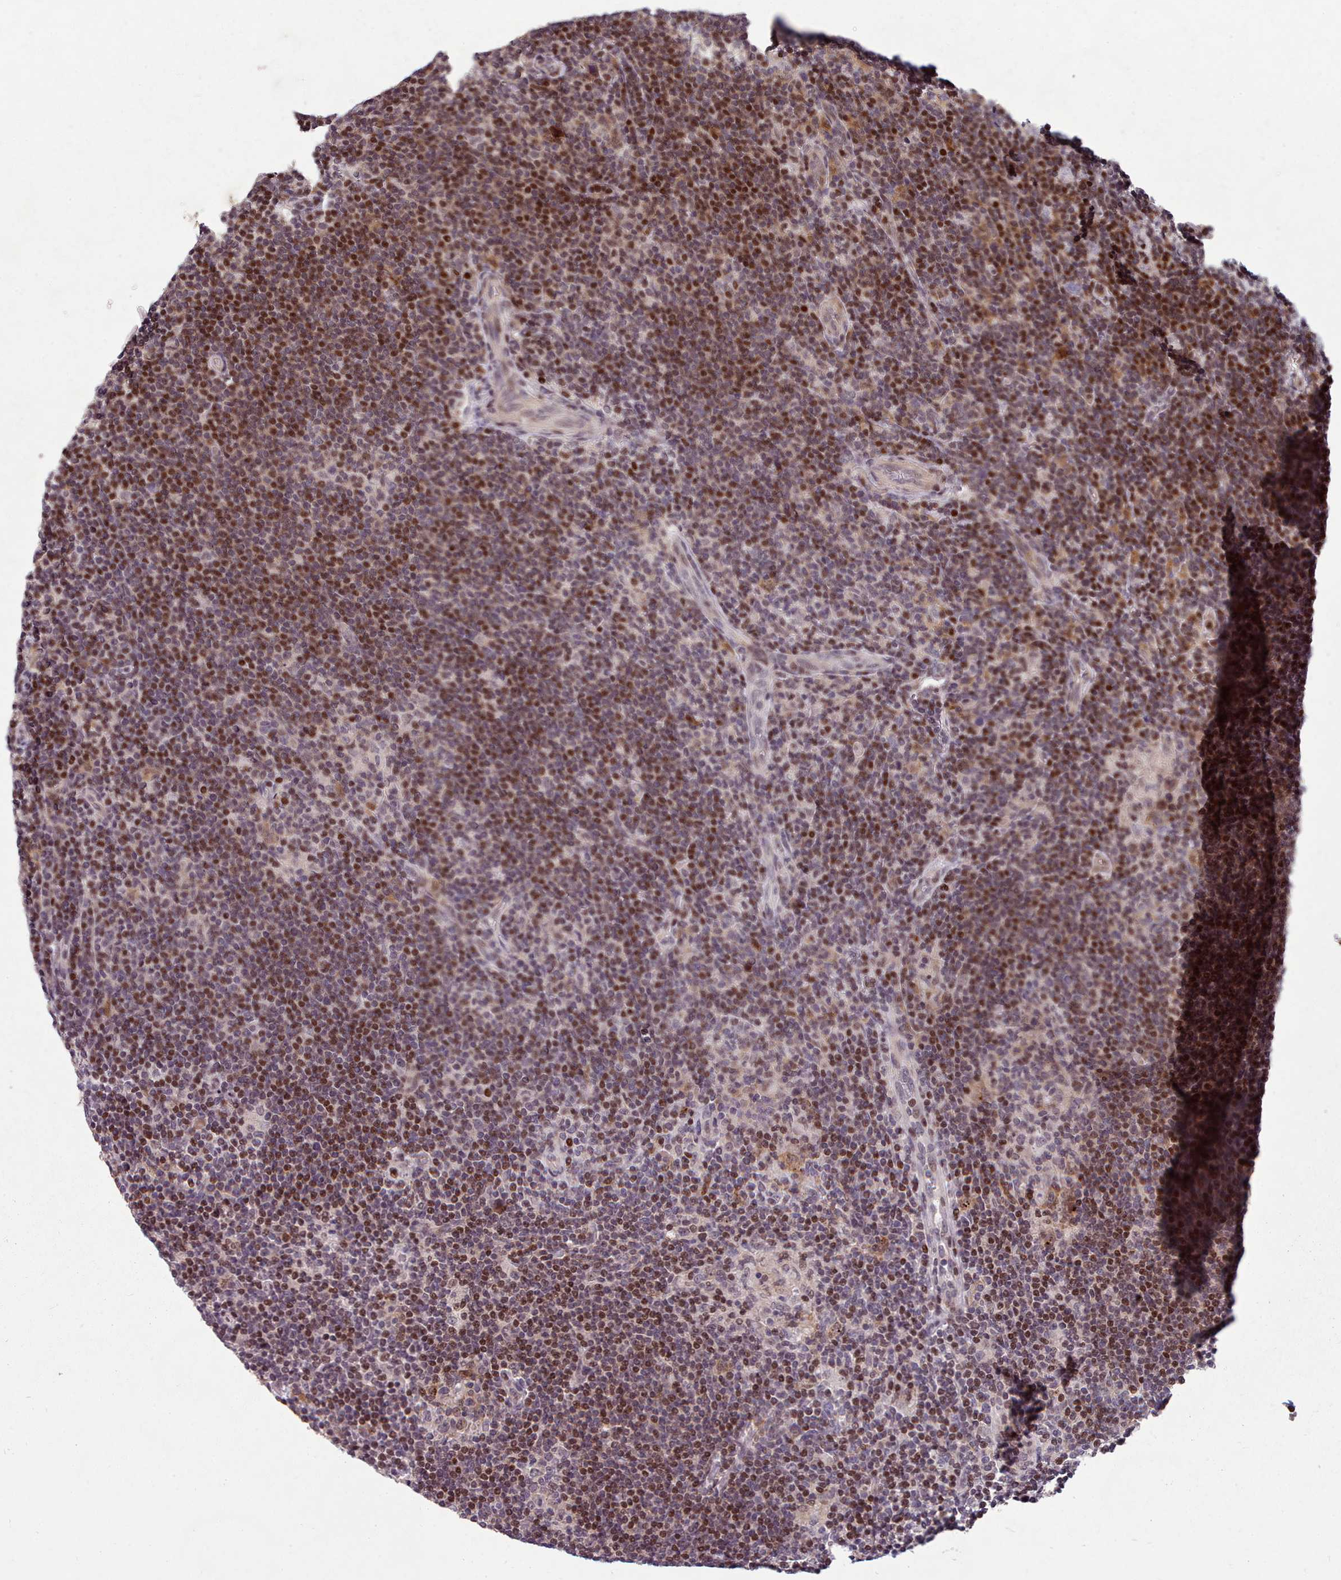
{"staining": {"intensity": "negative", "quantity": "none", "location": "none"}, "tissue": "lymphoma", "cell_type": "Tumor cells", "image_type": "cancer", "snomed": [{"axis": "morphology", "description": "Hodgkin's disease, NOS"}, {"axis": "topography", "description": "Lymph node"}], "caption": "High power microscopy photomicrograph of an immunohistochemistry histopathology image of lymphoma, revealing no significant positivity in tumor cells.", "gene": "ENSA", "patient": {"sex": "female", "age": 57}}